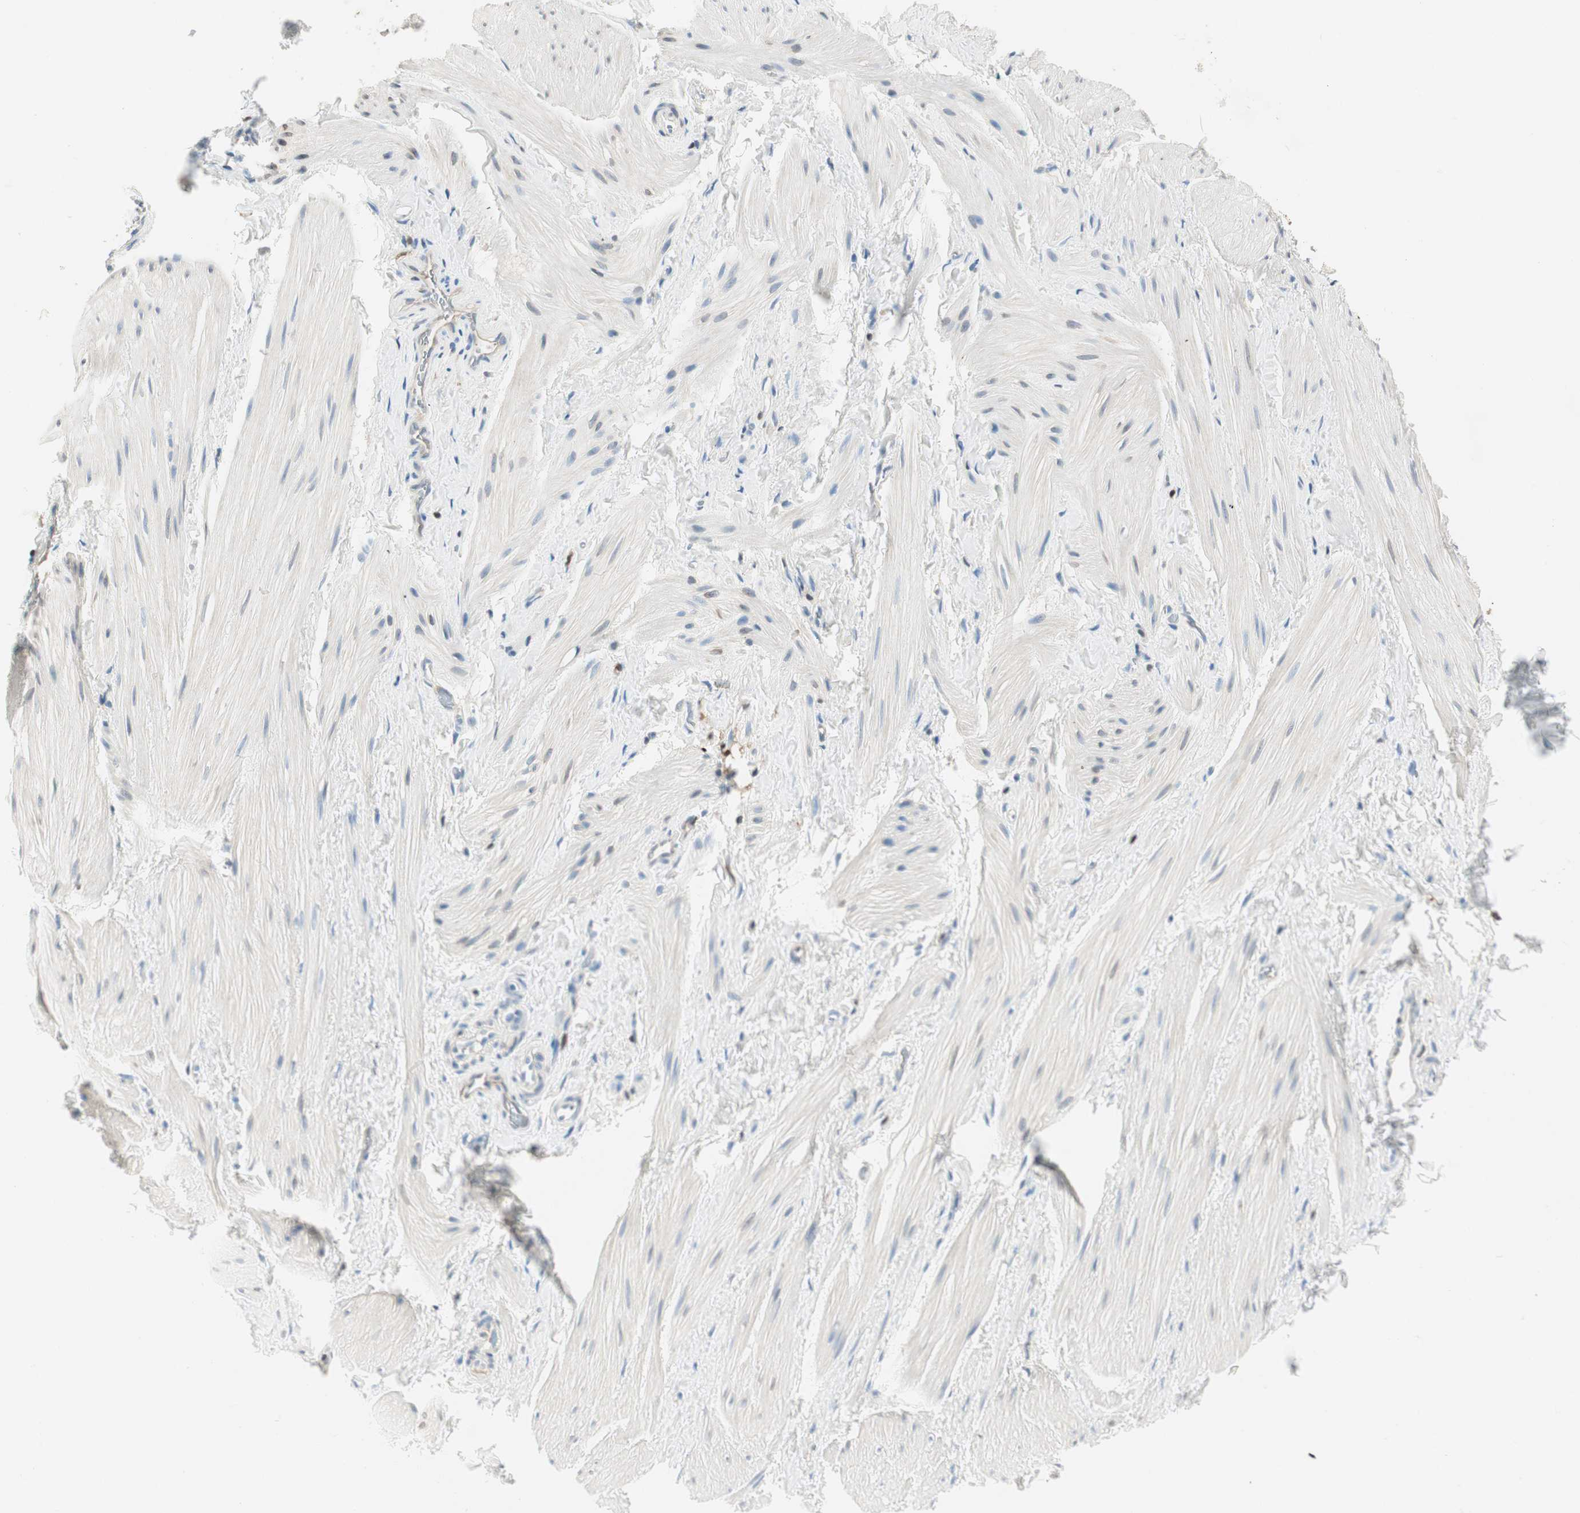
{"staining": {"intensity": "negative", "quantity": "none", "location": "none"}, "tissue": "smooth muscle", "cell_type": "Smooth muscle cells", "image_type": "normal", "snomed": [{"axis": "morphology", "description": "Normal tissue, NOS"}, {"axis": "topography", "description": "Smooth muscle"}], "caption": "An immunohistochemistry image of benign smooth muscle is shown. There is no staining in smooth muscle cells of smooth muscle.", "gene": "COTL1", "patient": {"sex": "male", "age": 16}}